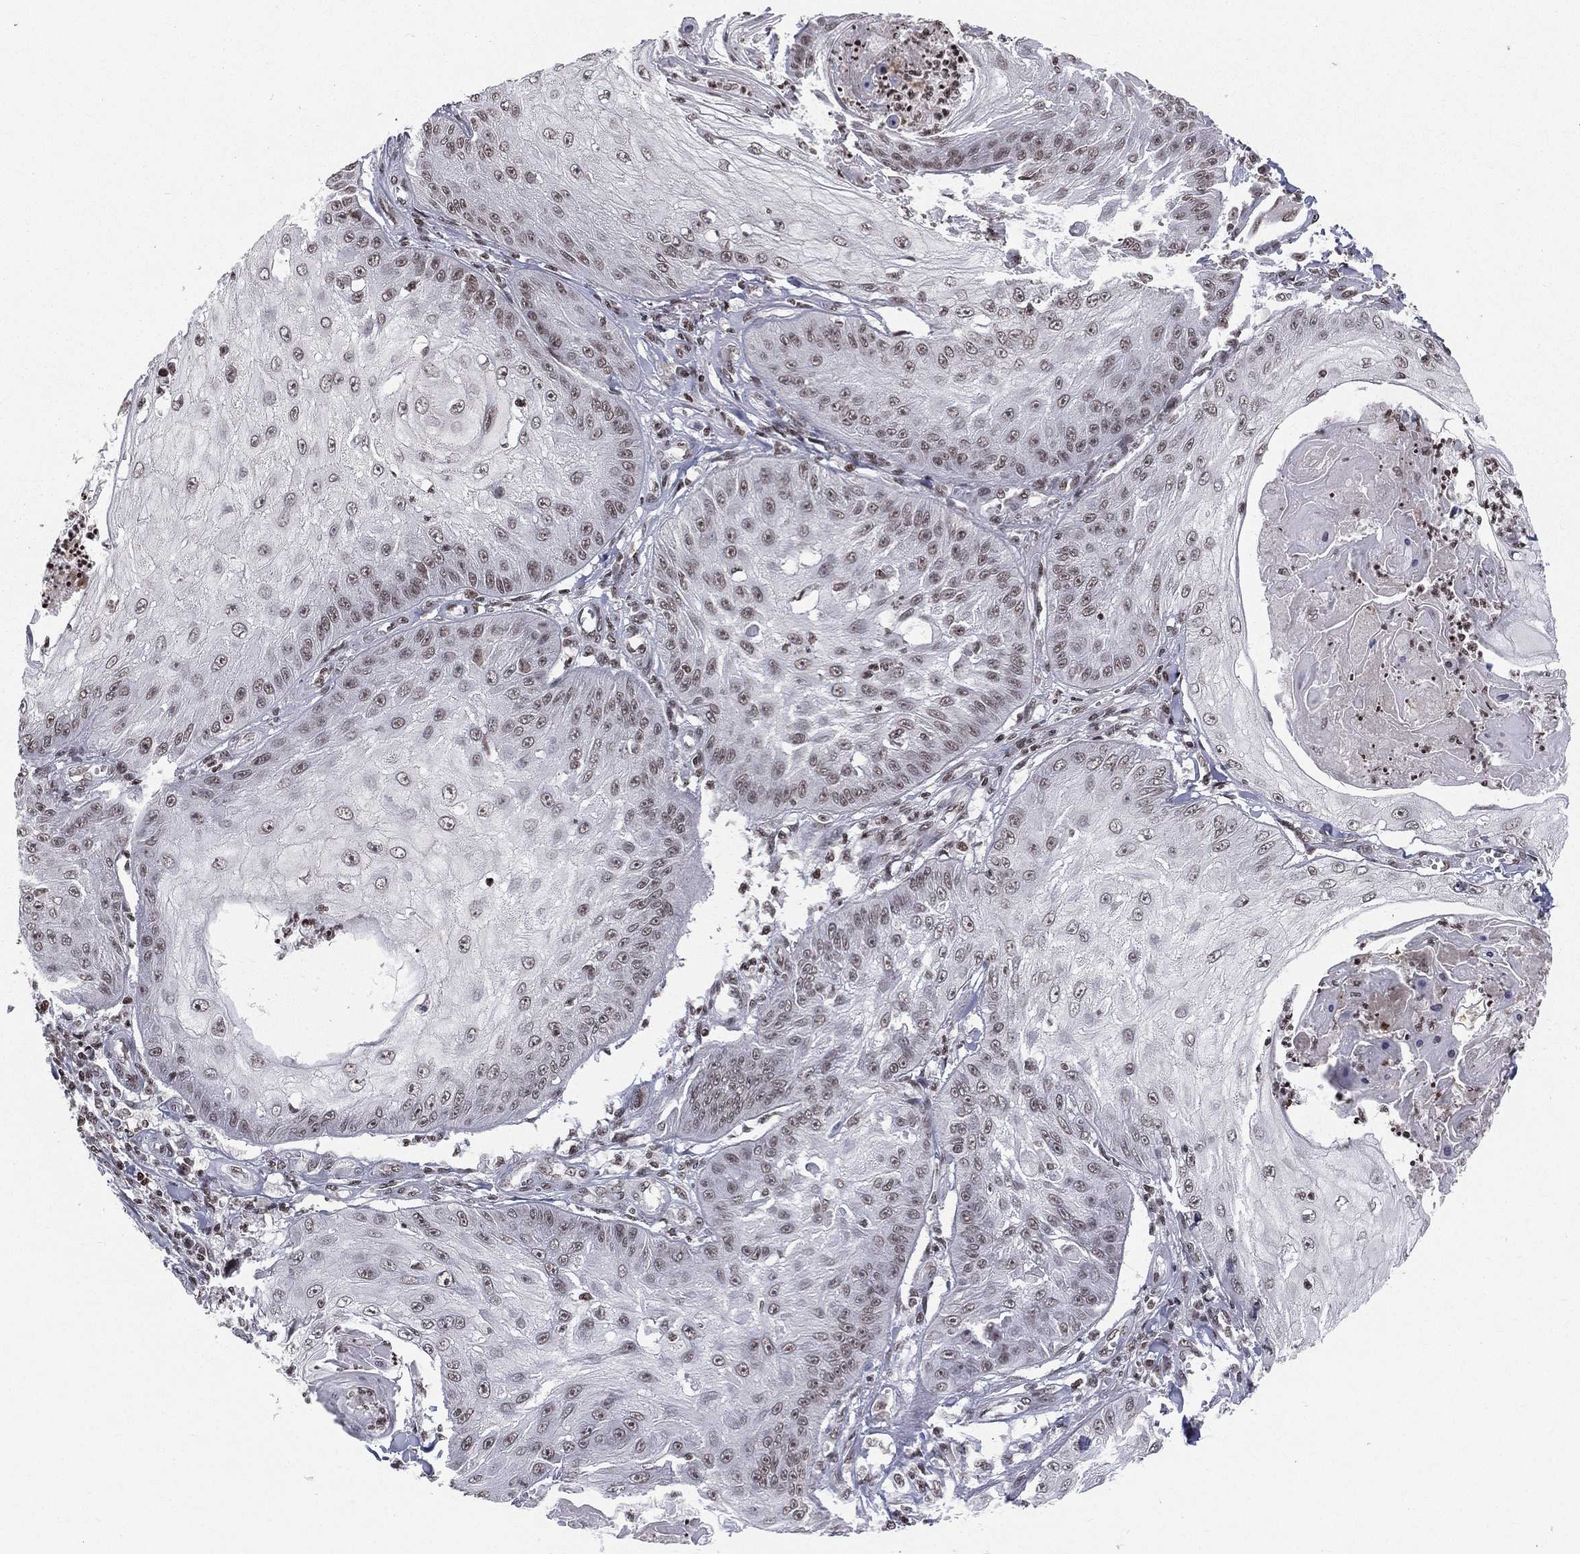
{"staining": {"intensity": "weak", "quantity": "25%-75%", "location": "nuclear"}, "tissue": "skin cancer", "cell_type": "Tumor cells", "image_type": "cancer", "snomed": [{"axis": "morphology", "description": "Squamous cell carcinoma, NOS"}, {"axis": "topography", "description": "Skin"}], "caption": "Human squamous cell carcinoma (skin) stained with a brown dye shows weak nuclear positive positivity in approximately 25%-75% of tumor cells.", "gene": "RFX7", "patient": {"sex": "male", "age": 70}}